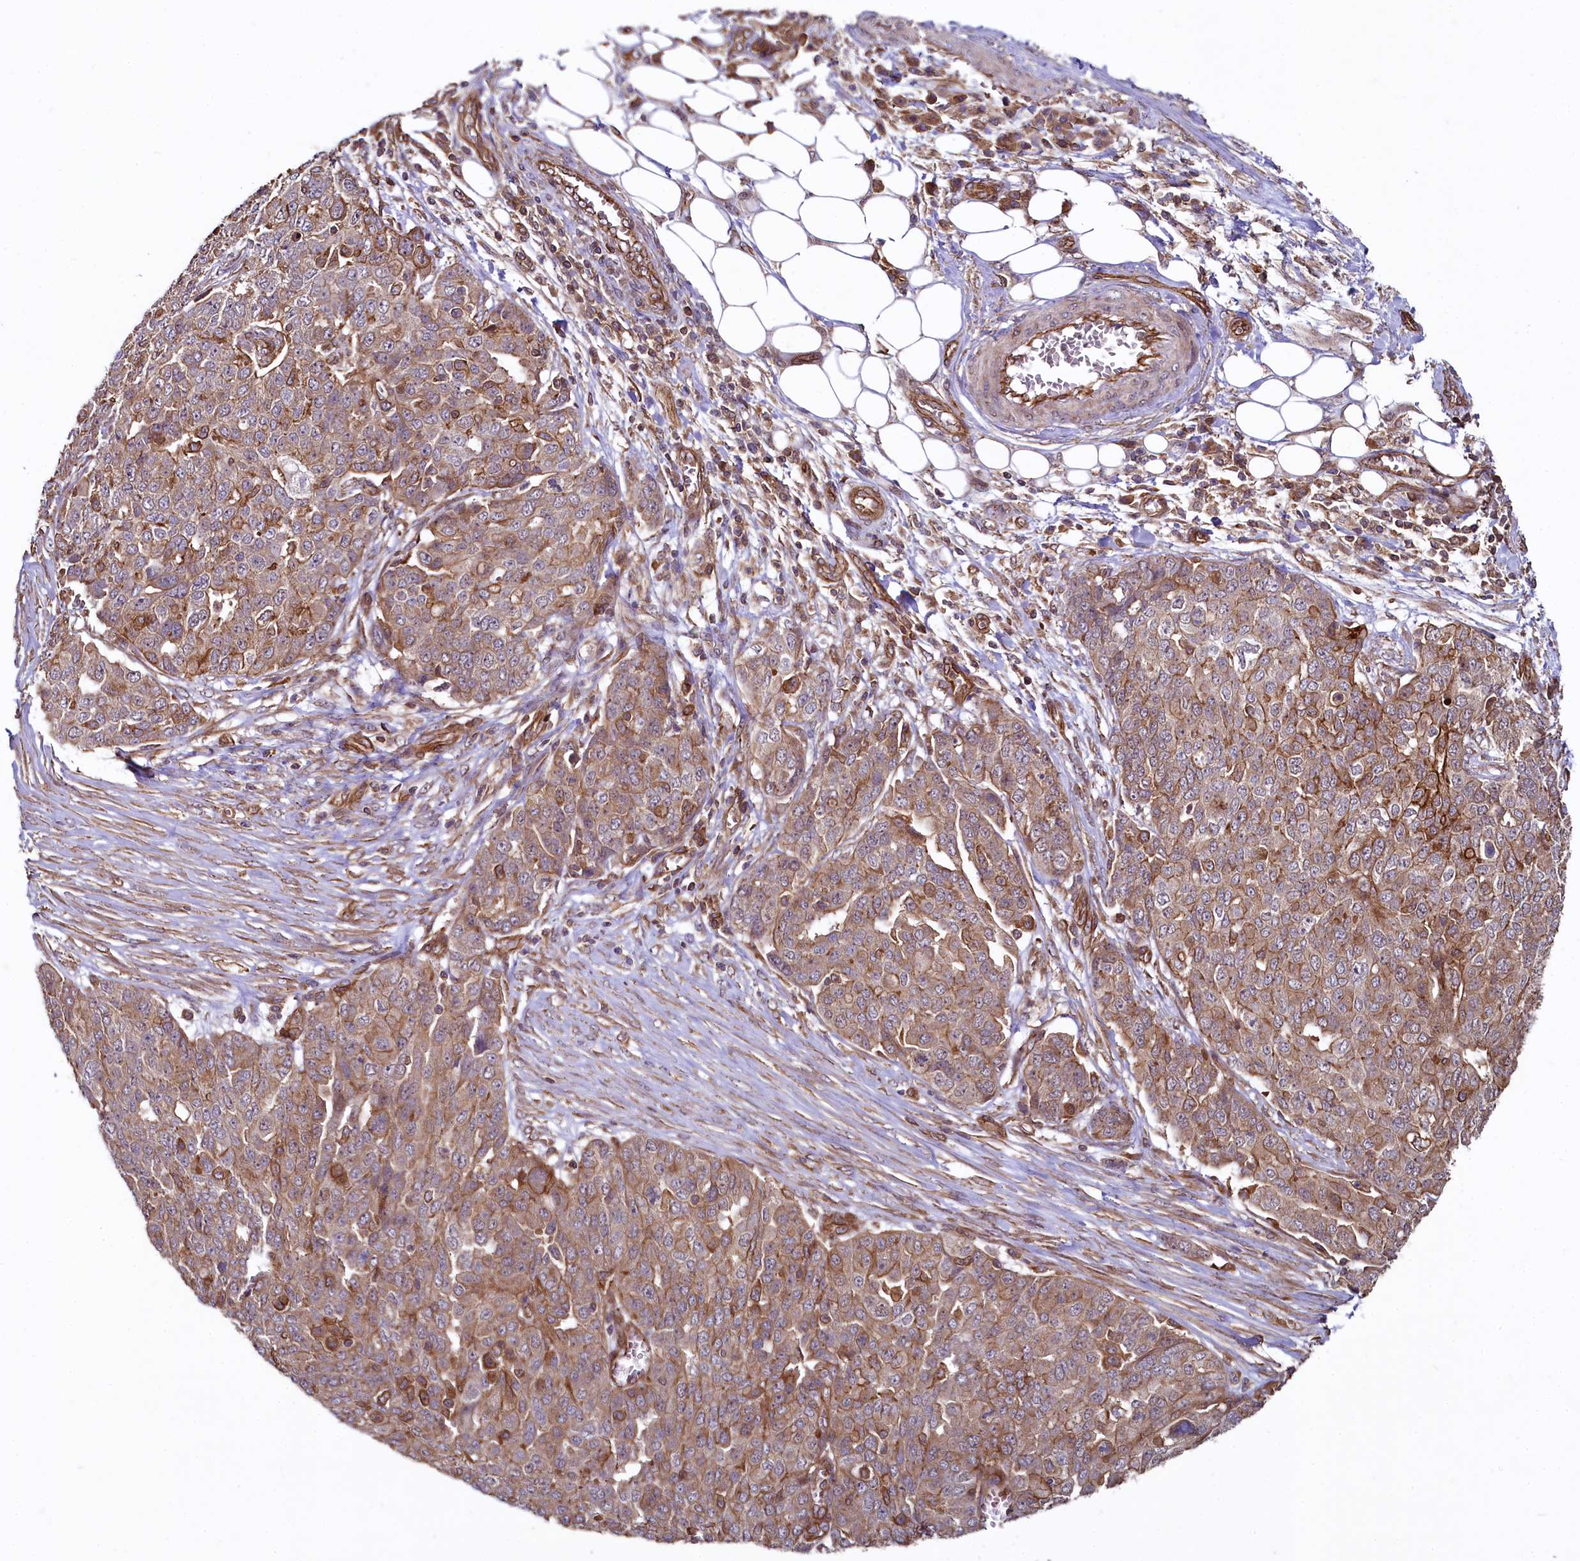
{"staining": {"intensity": "moderate", "quantity": "25%-75%", "location": "cytoplasmic/membranous"}, "tissue": "ovarian cancer", "cell_type": "Tumor cells", "image_type": "cancer", "snomed": [{"axis": "morphology", "description": "Cystadenocarcinoma, serous, NOS"}, {"axis": "topography", "description": "Soft tissue"}, {"axis": "topography", "description": "Ovary"}], "caption": "Human ovarian cancer stained with a brown dye demonstrates moderate cytoplasmic/membranous positive expression in approximately 25%-75% of tumor cells.", "gene": "SVIP", "patient": {"sex": "female", "age": 57}}